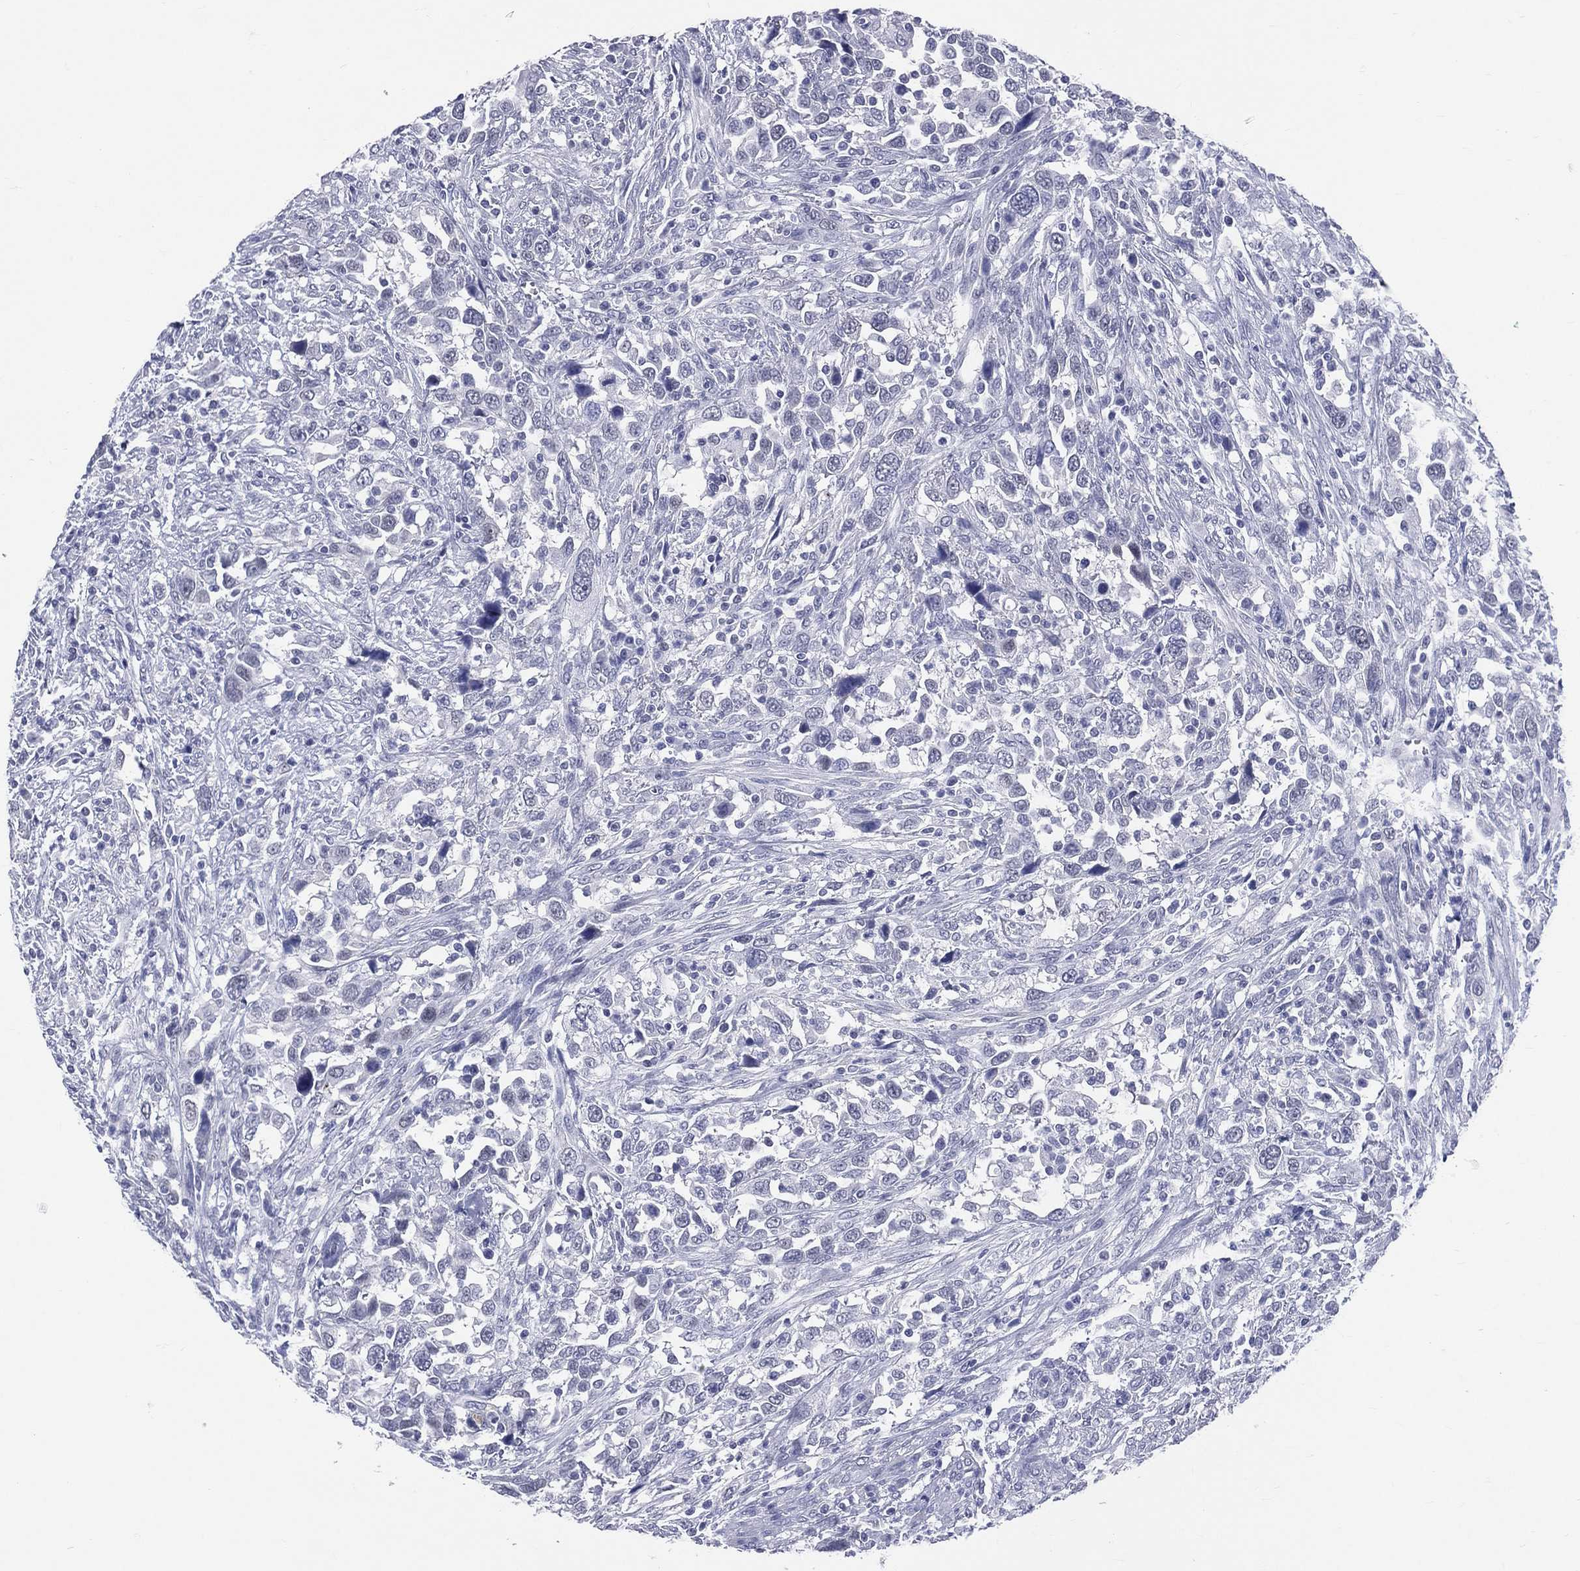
{"staining": {"intensity": "negative", "quantity": "none", "location": "none"}, "tissue": "urothelial cancer", "cell_type": "Tumor cells", "image_type": "cancer", "snomed": [{"axis": "morphology", "description": "Urothelial carcinoma, NOS"}, {"axis": "morphology", "description": "Urothelial carcinoma, High grade"}, {"axis": "topography", "description": "Urinary bladder"}], "caption": "Immunohistochemistry micrograph of neoplastic tissue: human urothelial cancer stained with DAB (3,3'-diaminobenzidine) reveals no significant protein positivity in tumor cells.", "gene": "MLLT10", "patient": {"sex": "female", "age": 64}}